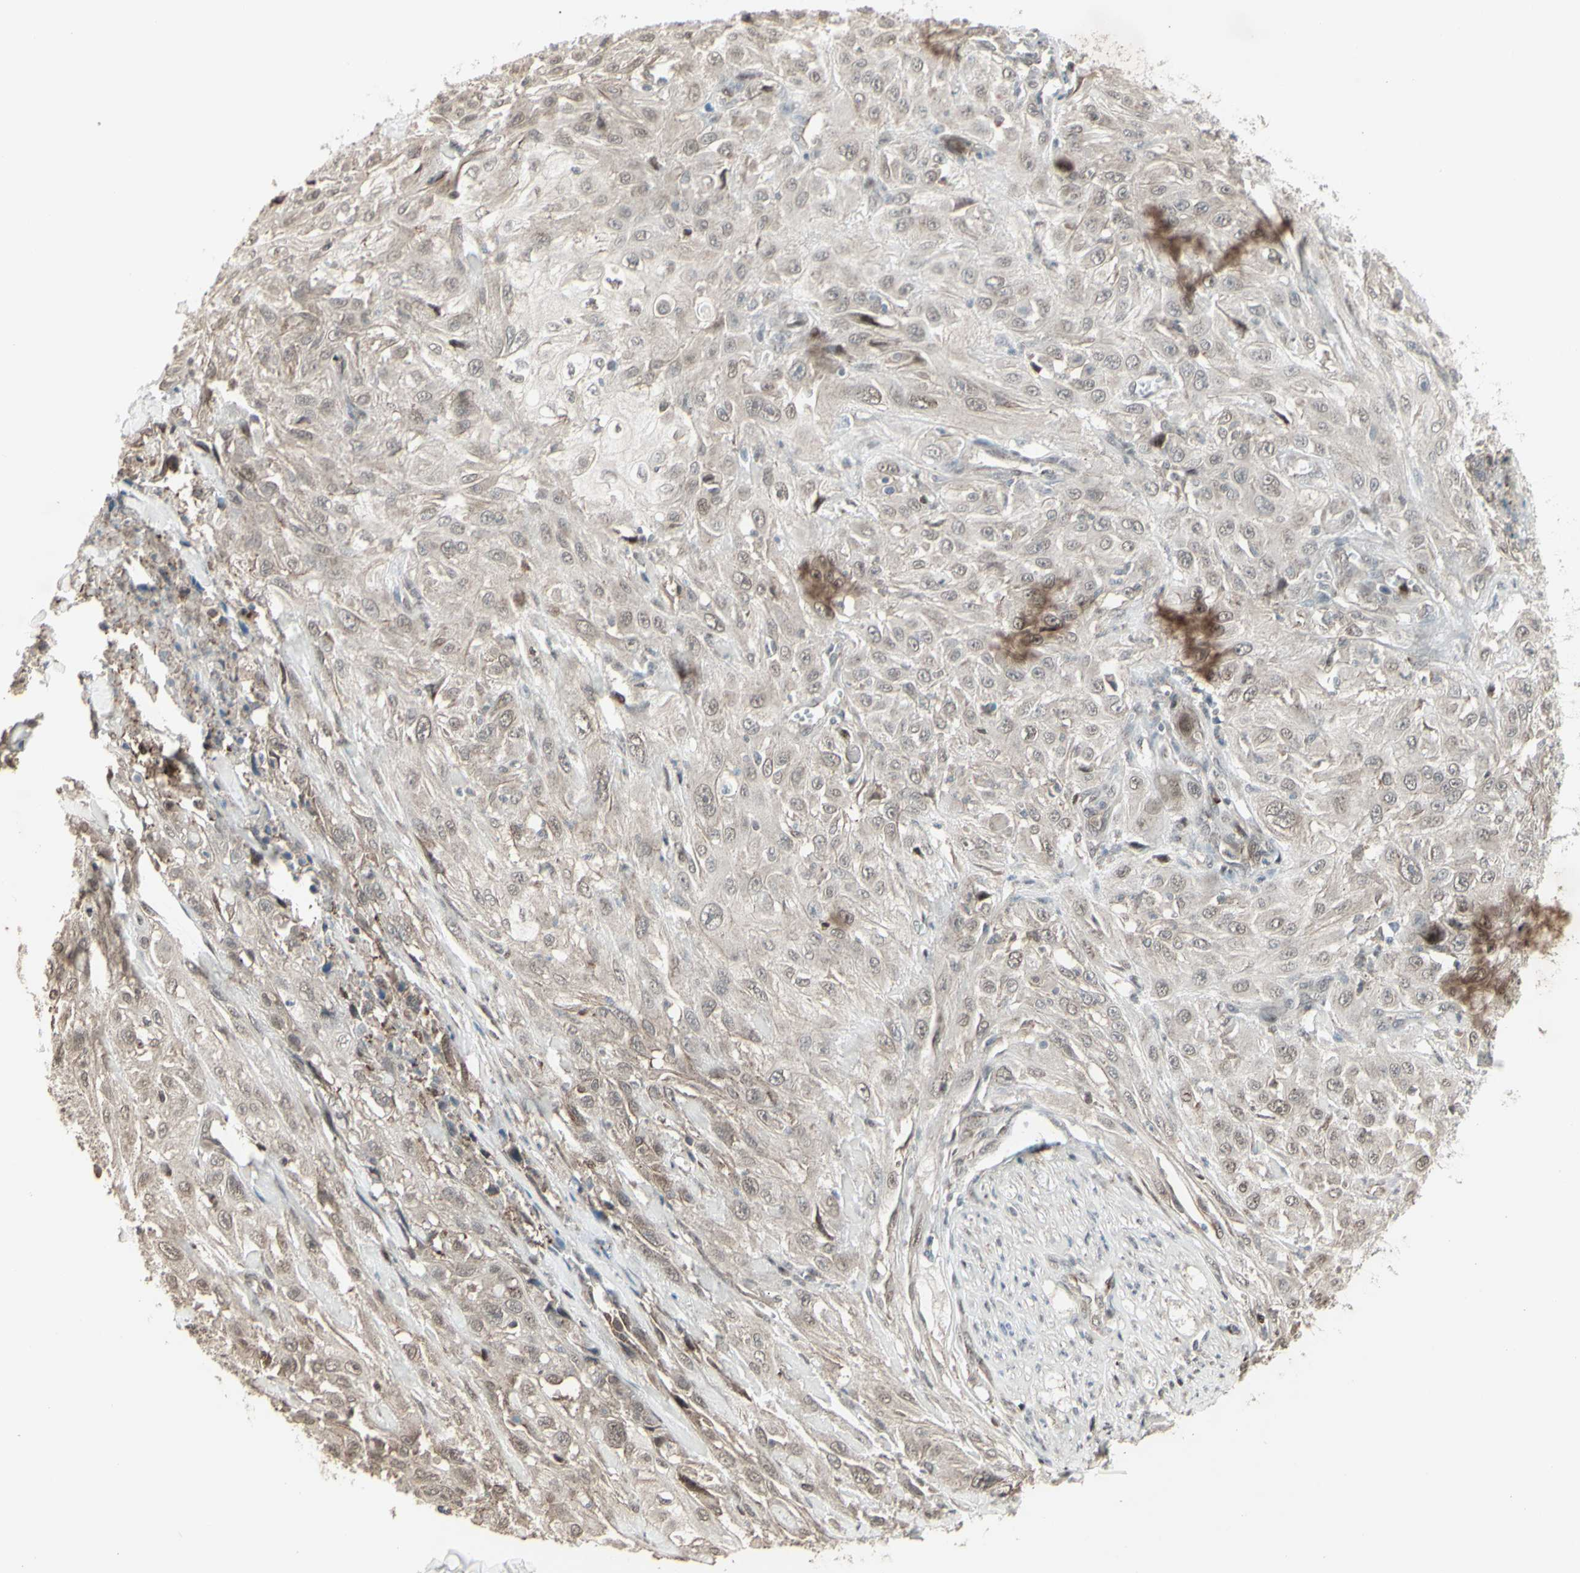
{"staining": {"intensity": "weak", "quantity": "25%-75%", "location": "cytoplasmic/membranous"}, "tissue": "skin cancer", "cell_type": "Tumor cells", "image_type": "cancer", "snomed": [{"axis": "morphology", "description": "Squamous cell carcinoma, NOS"}, {"axis": "morphology", "description": "Squamous cell carcinoma, metastatic, NOS"}, {"axis": "topography", "description": "Skin"}, {"axis": "topography", "description": "Lymph node"}], "caption": "Immunohistochemical staining of skin cancer (metastatic squamous cell carcinoma) shows low levels of weak cytoplasmic/membranous staining in approximately 25%-75% of tumor cells.", "gene": "CD33", "patient": {"sex": "male", "age": 75}}